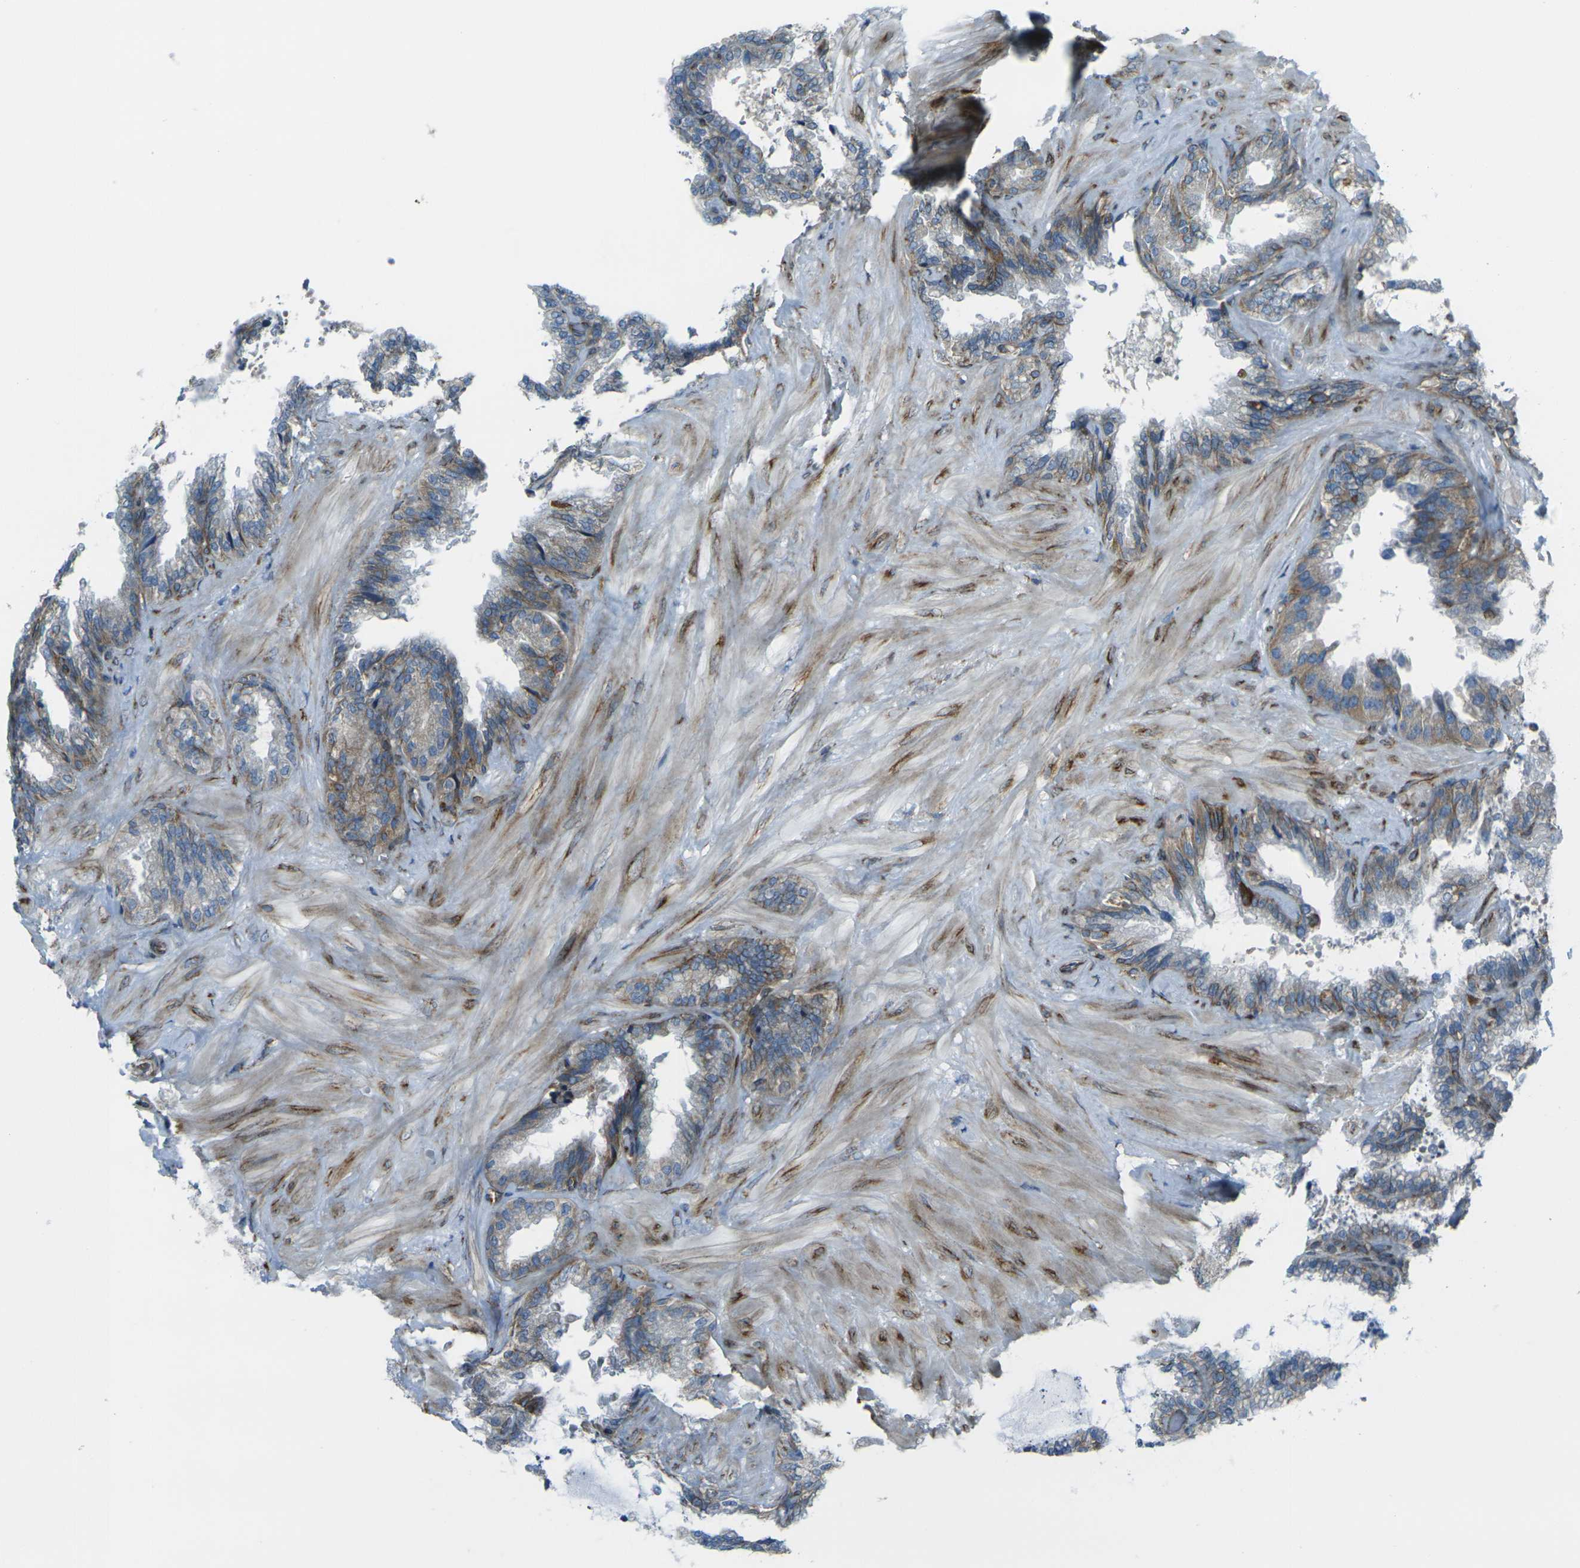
{"staining": {"intensity": "moderate", "quantity": ">75%", "location": "cytoplasmic/membranous"}, "tissue": "seminal vesicle", "cell_type": "Glandular cells", "image_type": "normal", "snomed": [{"axis": "morphology", "description": "Normal tissue, NOS"}, {"axis": "topography", "description": "Seminal veicle"}], "caption": "Immunohistochemistry staining of unremarkable seminal vesicle, which shows medium levels of moderate cytoplasmic/membranous positivity in approximately >75% of glandular cells indicating moderate cytoplasmic/membranous protein positivity. The staining was performed using DAB (brown) for protein detection and nuclei were counterstained in hematoxylin (blue).", "gene": "CELSR2", "patient": {"sex": "male", "age": 46}}